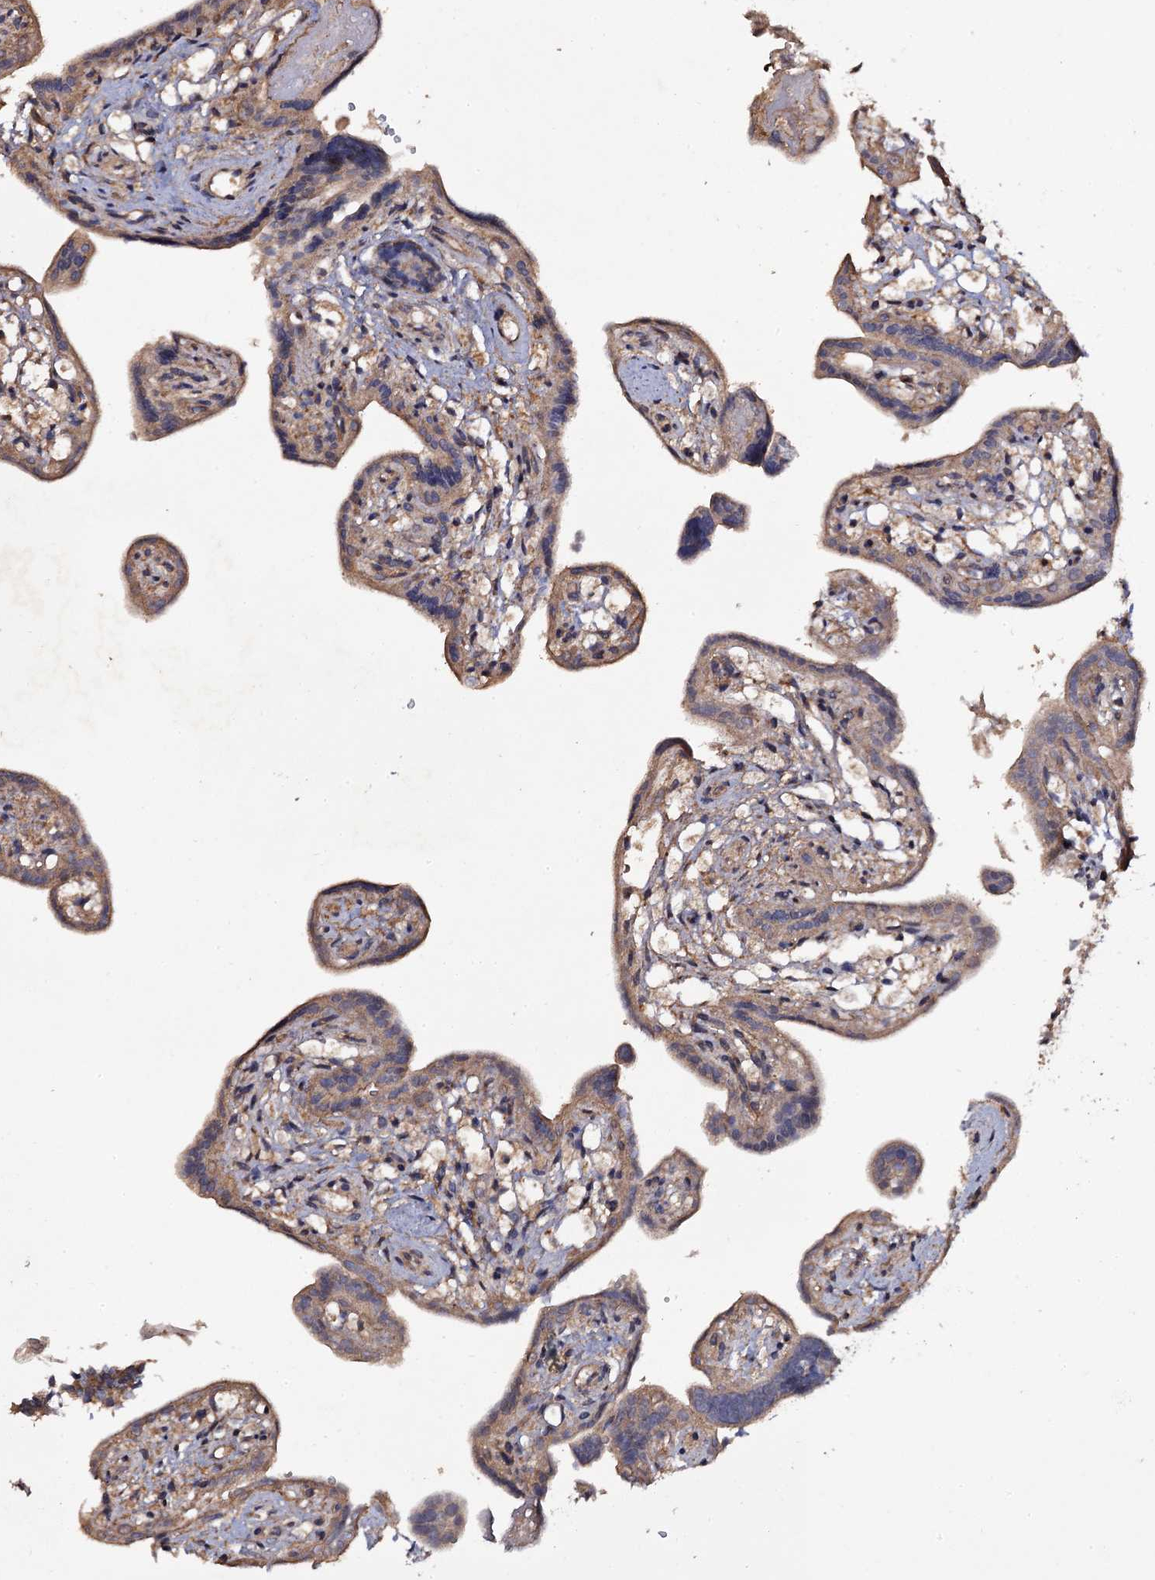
{"staining": {"intensity": "moderate", "quantity": ">75%", "location": "cytoplasmic/membranous"}, "tissue": "placenta", "cell_type": "Trophoblastic cells", "image_type": "normal", "snomed": [{"axis": "morphology", "description": "Normal tissue, NOS"}, {"axis": "topography", "description": "Placenta"}], "caption": "Trophoblastic cells exhibit medium levels of moderate cytoplasmic/membranous staining in about >75% of cells in benign human placenta. The protein is stained brown, and the nuclei are stained in blue (DAB IHC with brightfield microscopy, high magnification).", "gene": "TTC23", "patient": {"sex": "female", "age": 37}}